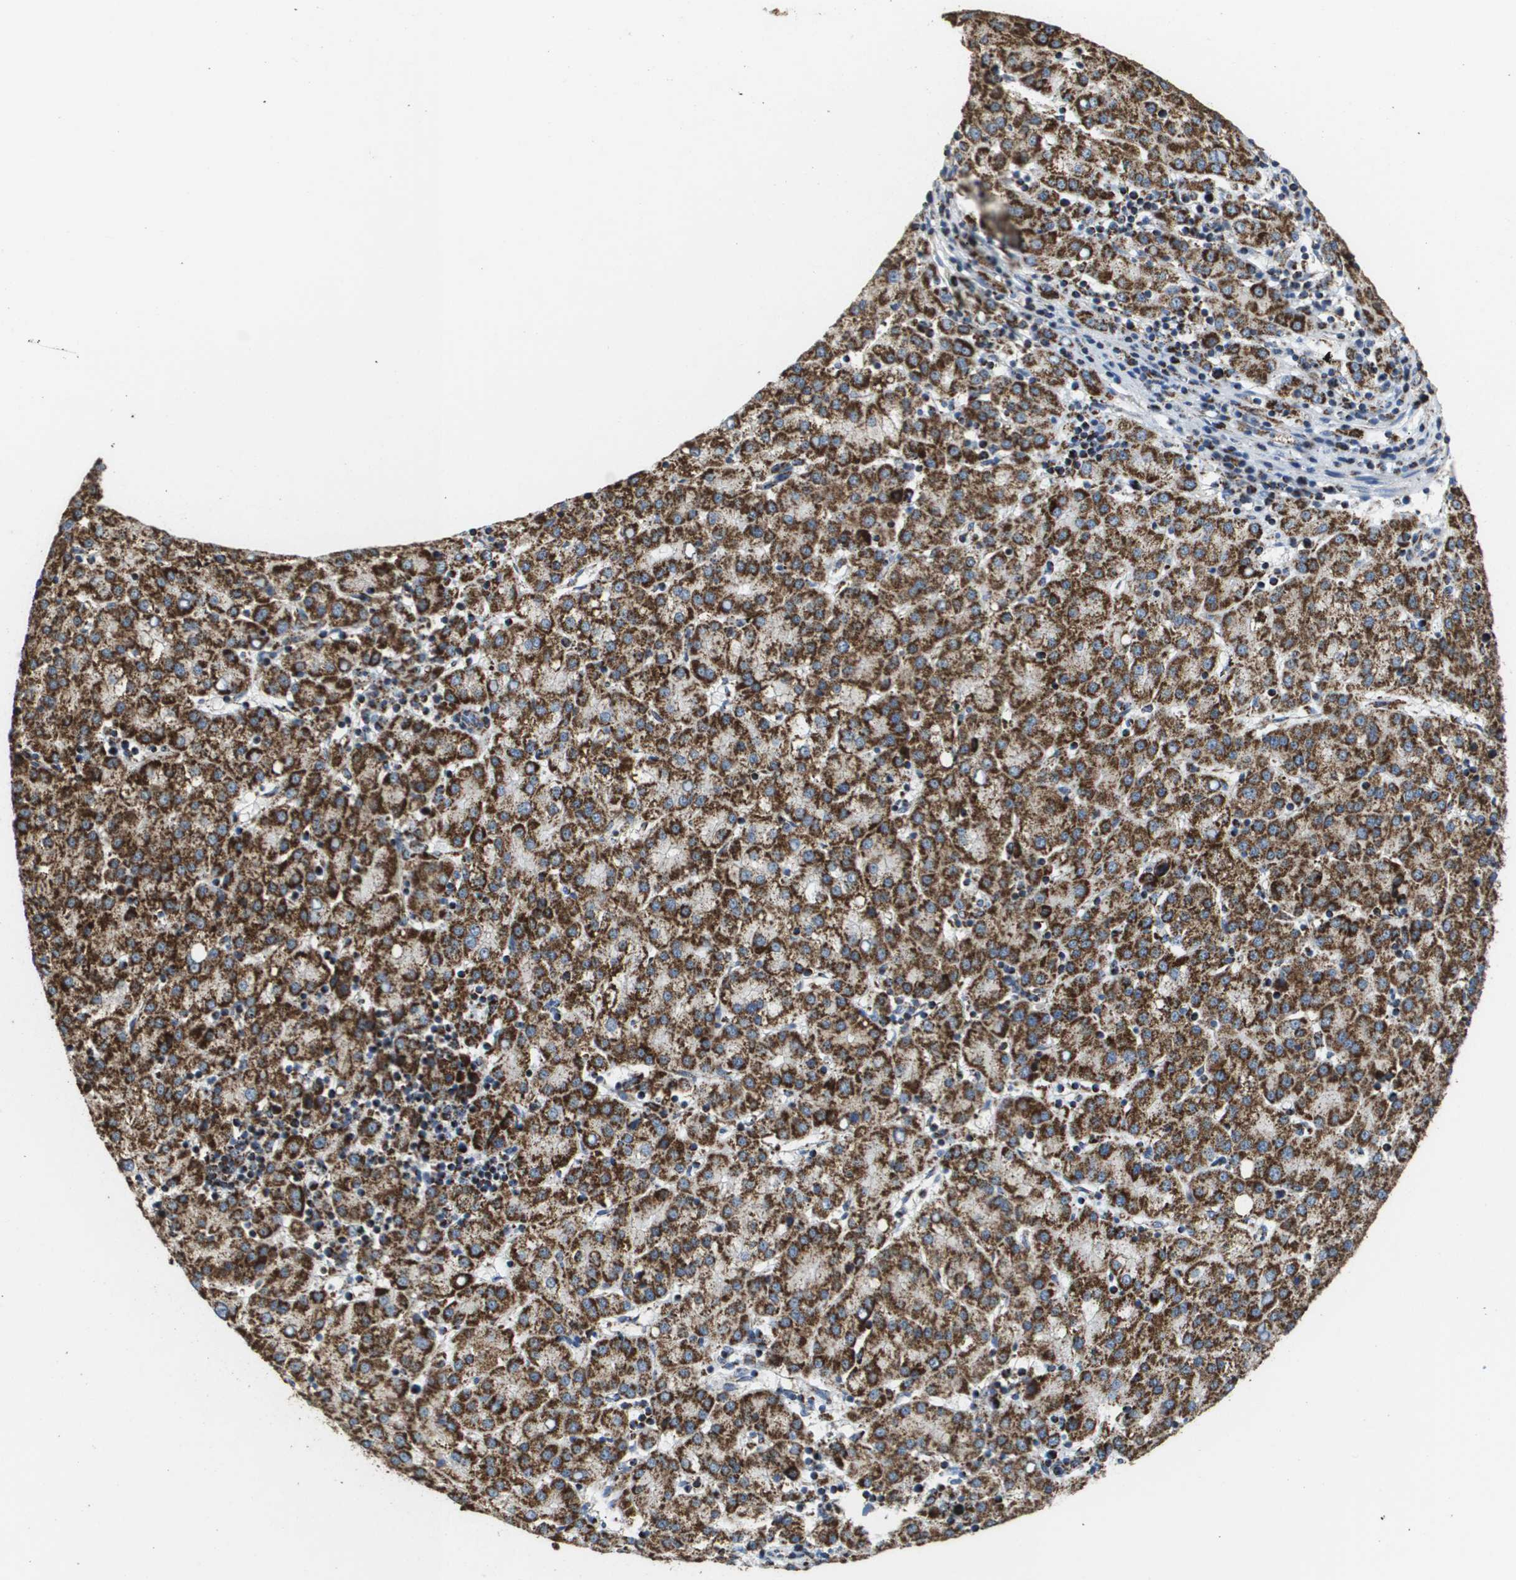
{"staining": {"intensity": "strong", "quantity": ">75%", "location": "cytoplasmic/membranous"}, "tissue": "liver cancer", "cell_type": "Tumor cells", "image_type": "cancer", "snomed": [{"axis": "morphology", "description": "Carcinoma, Hepatocellular, NOS"}, {"axis": "topography", "description": "Liver"}], "caption": "High-power microscopy captured an IHC photomicrograph of liver hepatocellular carcinoma, revealing strong cytoplasmic/membranous staining in approximately >75% of tumor cells.", "gene": "ATP5F1B", "patient": {"sex": "female", "age": 58}}